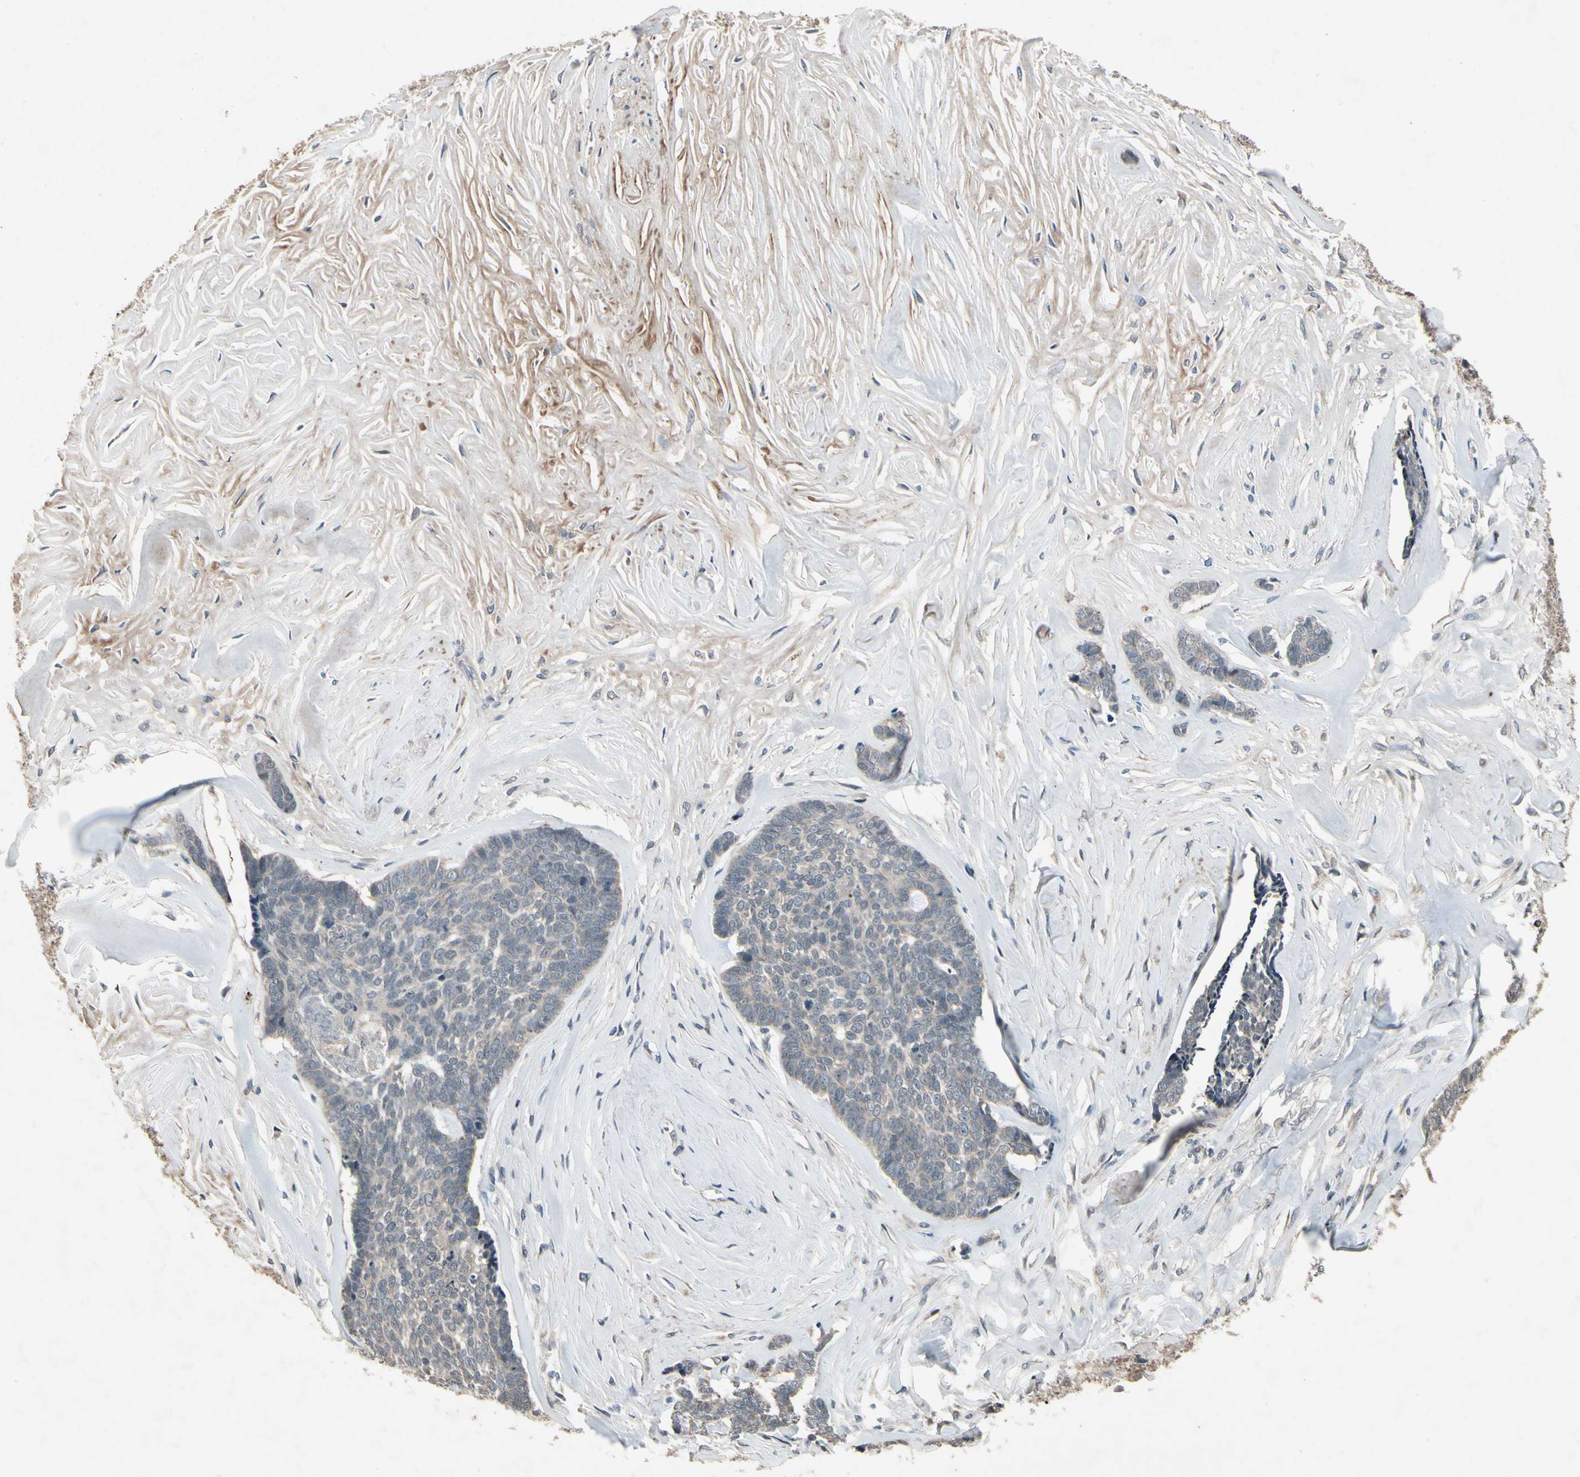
{"staining": {"intensity": "weak", "quantity": "25%-75%", "location": "cytoplasmic/membranous"}, "tissue": "skin cancer", "cell_type": "Tumor cells", "image_type": "cancer", "snomed": [{"axis": "morphology", "description": "Basal cell carcinoma"}, {"axis": "topography", "description": "Skin"}], "caption": "Immunohistochemistry of basal cell carcinoma (skin) displays low levels of weak cytoplasmic/membranous positivity in approximately 25%-75% of tumor cells.", "gene": "DPY19L3", "patient": {"sex": "male", "age": 84}}